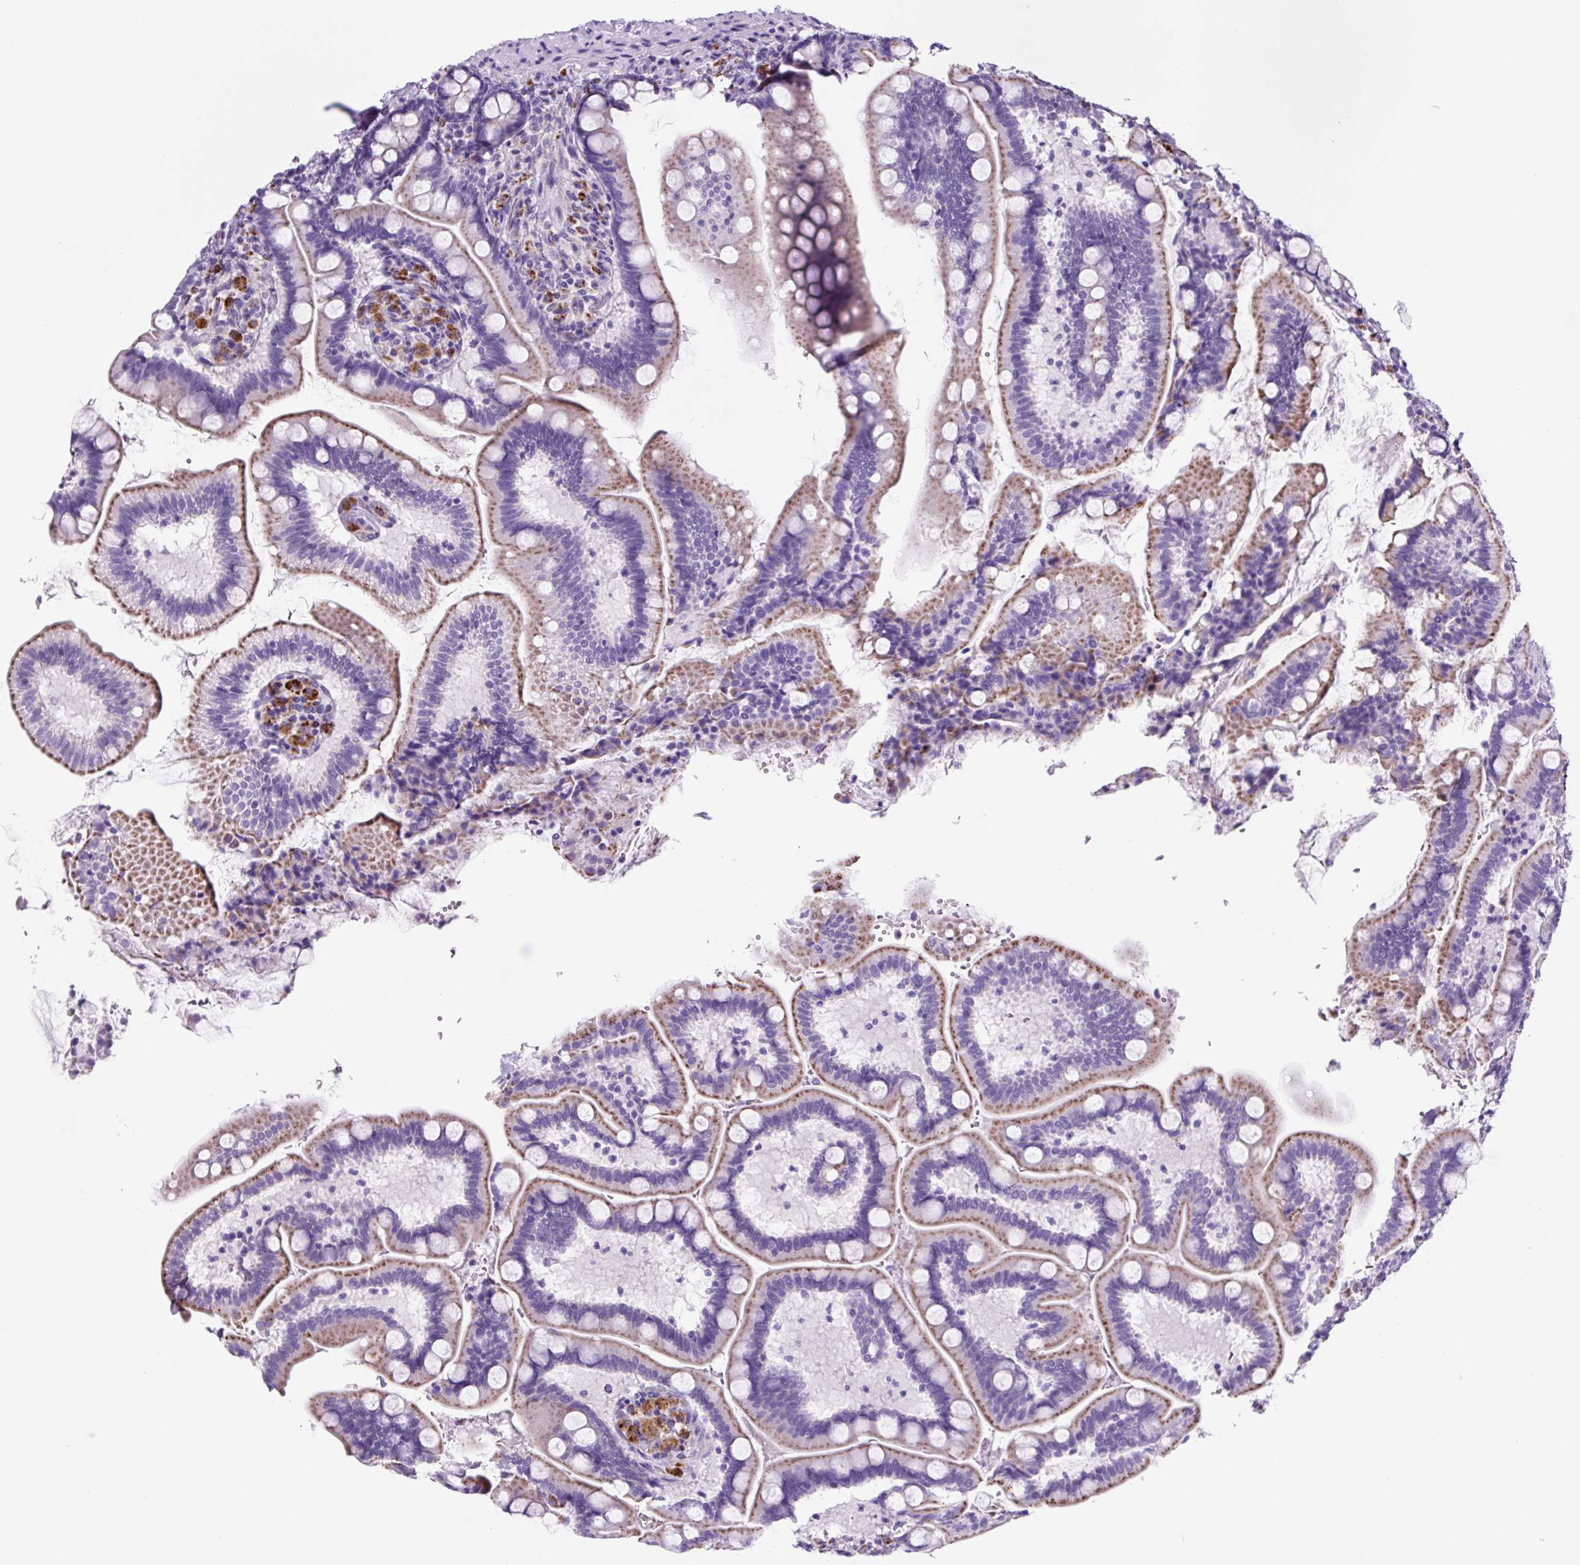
{"staining": {"intensity": "negative", "quantity": "none", "location": "none"}, "tissue": "small intestine", "cell_type": "Glandular cells", "image_type": "normal", "snomed": [{"axis": "morphology", "description": "Normal tissue, NOS"}, {"axis": "topography", "description": "Small intestine"}], "caption": "Protein analysis of unremarkable small intestine shows no significant staining in glandular cells. Nuclei are stained in blue.", "gene": "LCN10", "patient": {"sex": "female", "age": 64}}